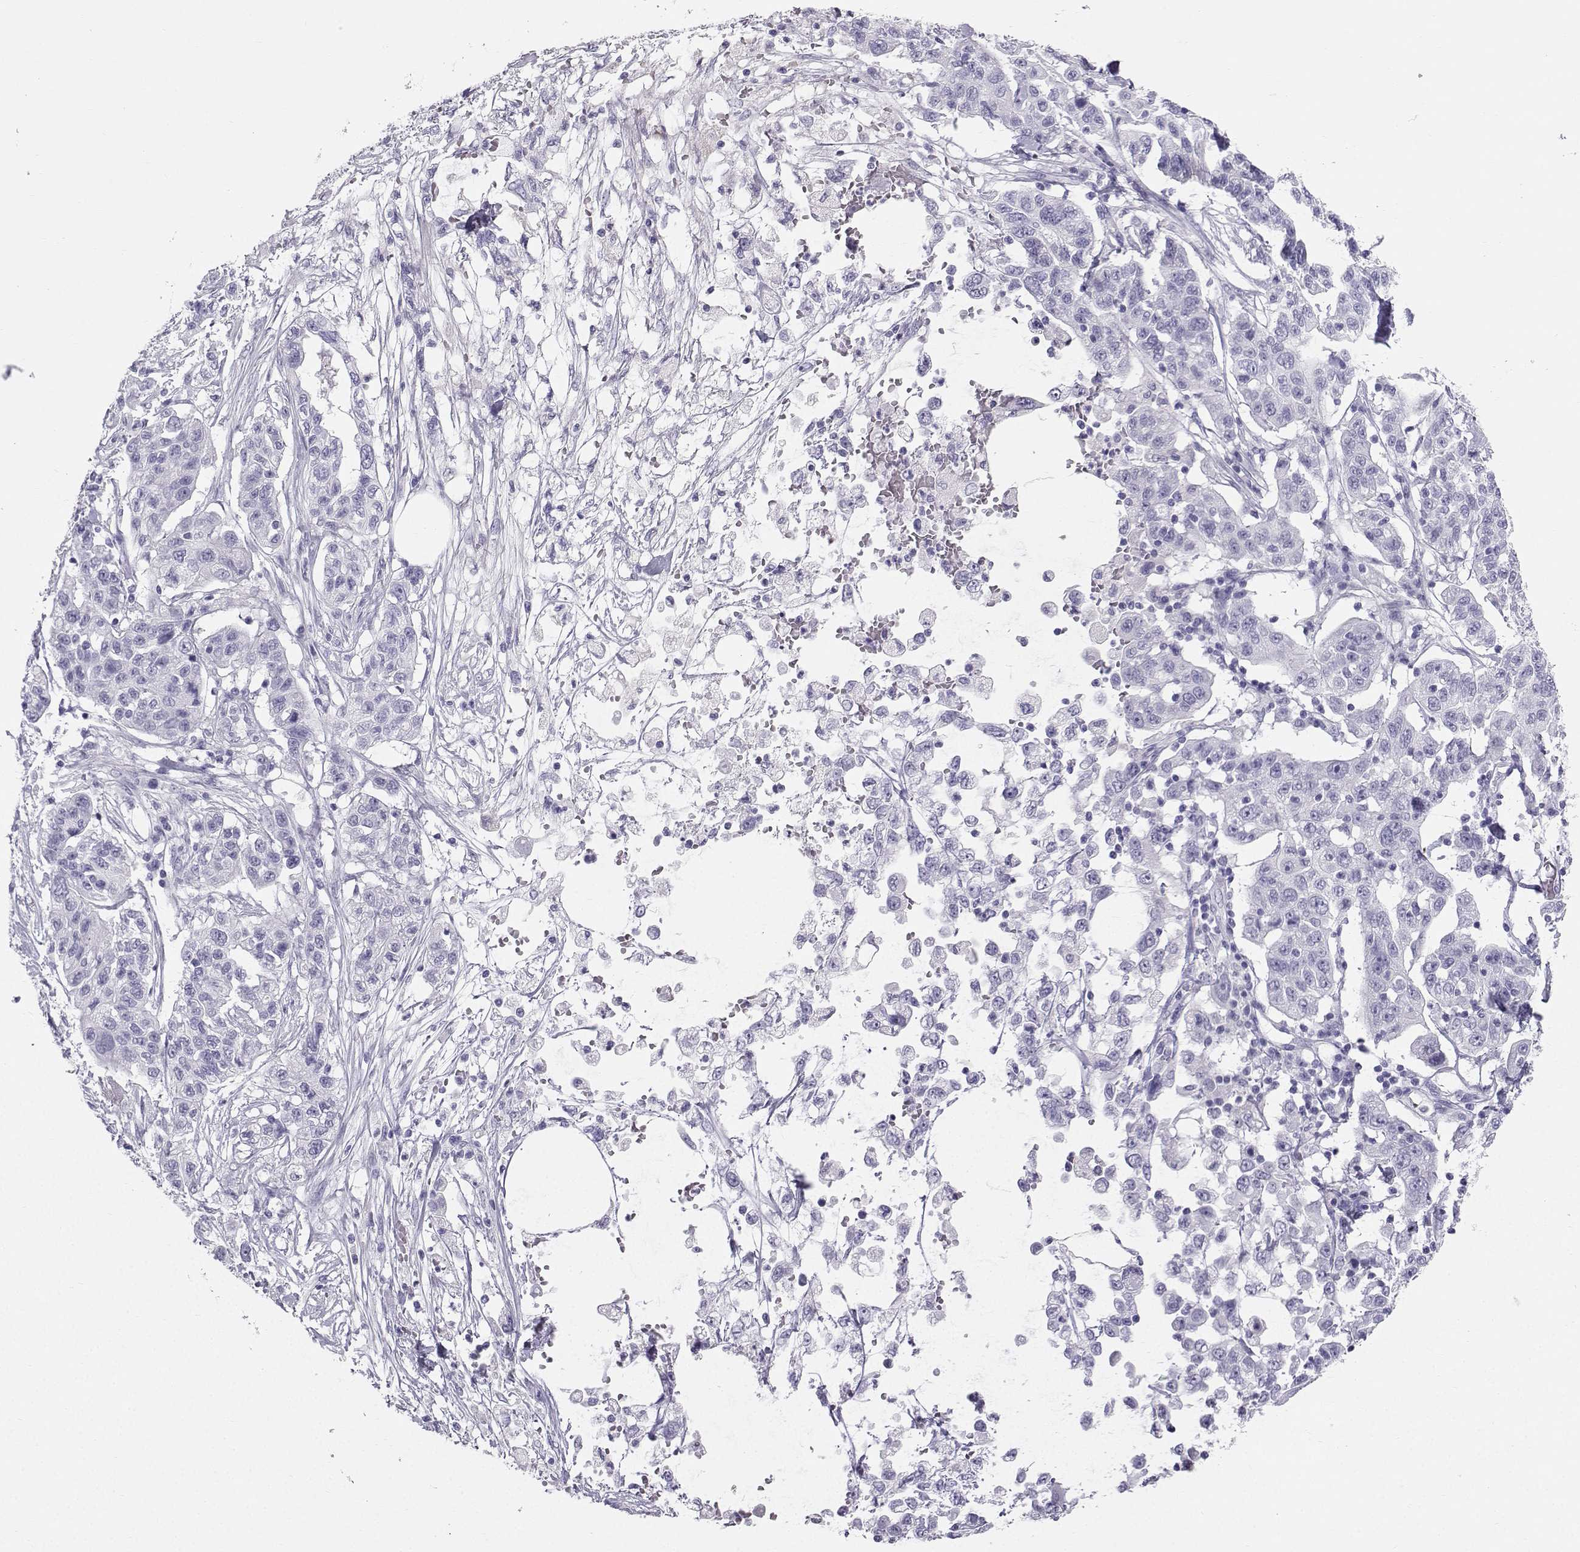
{"staining": {"intensity": "negative", "quantity": "none", "location": "none"}, "tissue": "liver cancer", "cell_type": "Tumor cells", "image_type": "cancer", "snomed": [{"axis": "morphology", "description": "Adenocarcinoma, NOS"}, {"axis": "morphology", "description": "Cholangiocarcinoma"}, {"axis": "topography", "description": "Liver"}], "caption": "Tumor cells are negative for protein expression in human liver cancer.", "gene": "IQCD", "patient": {"sex": "male", "age": 64}}